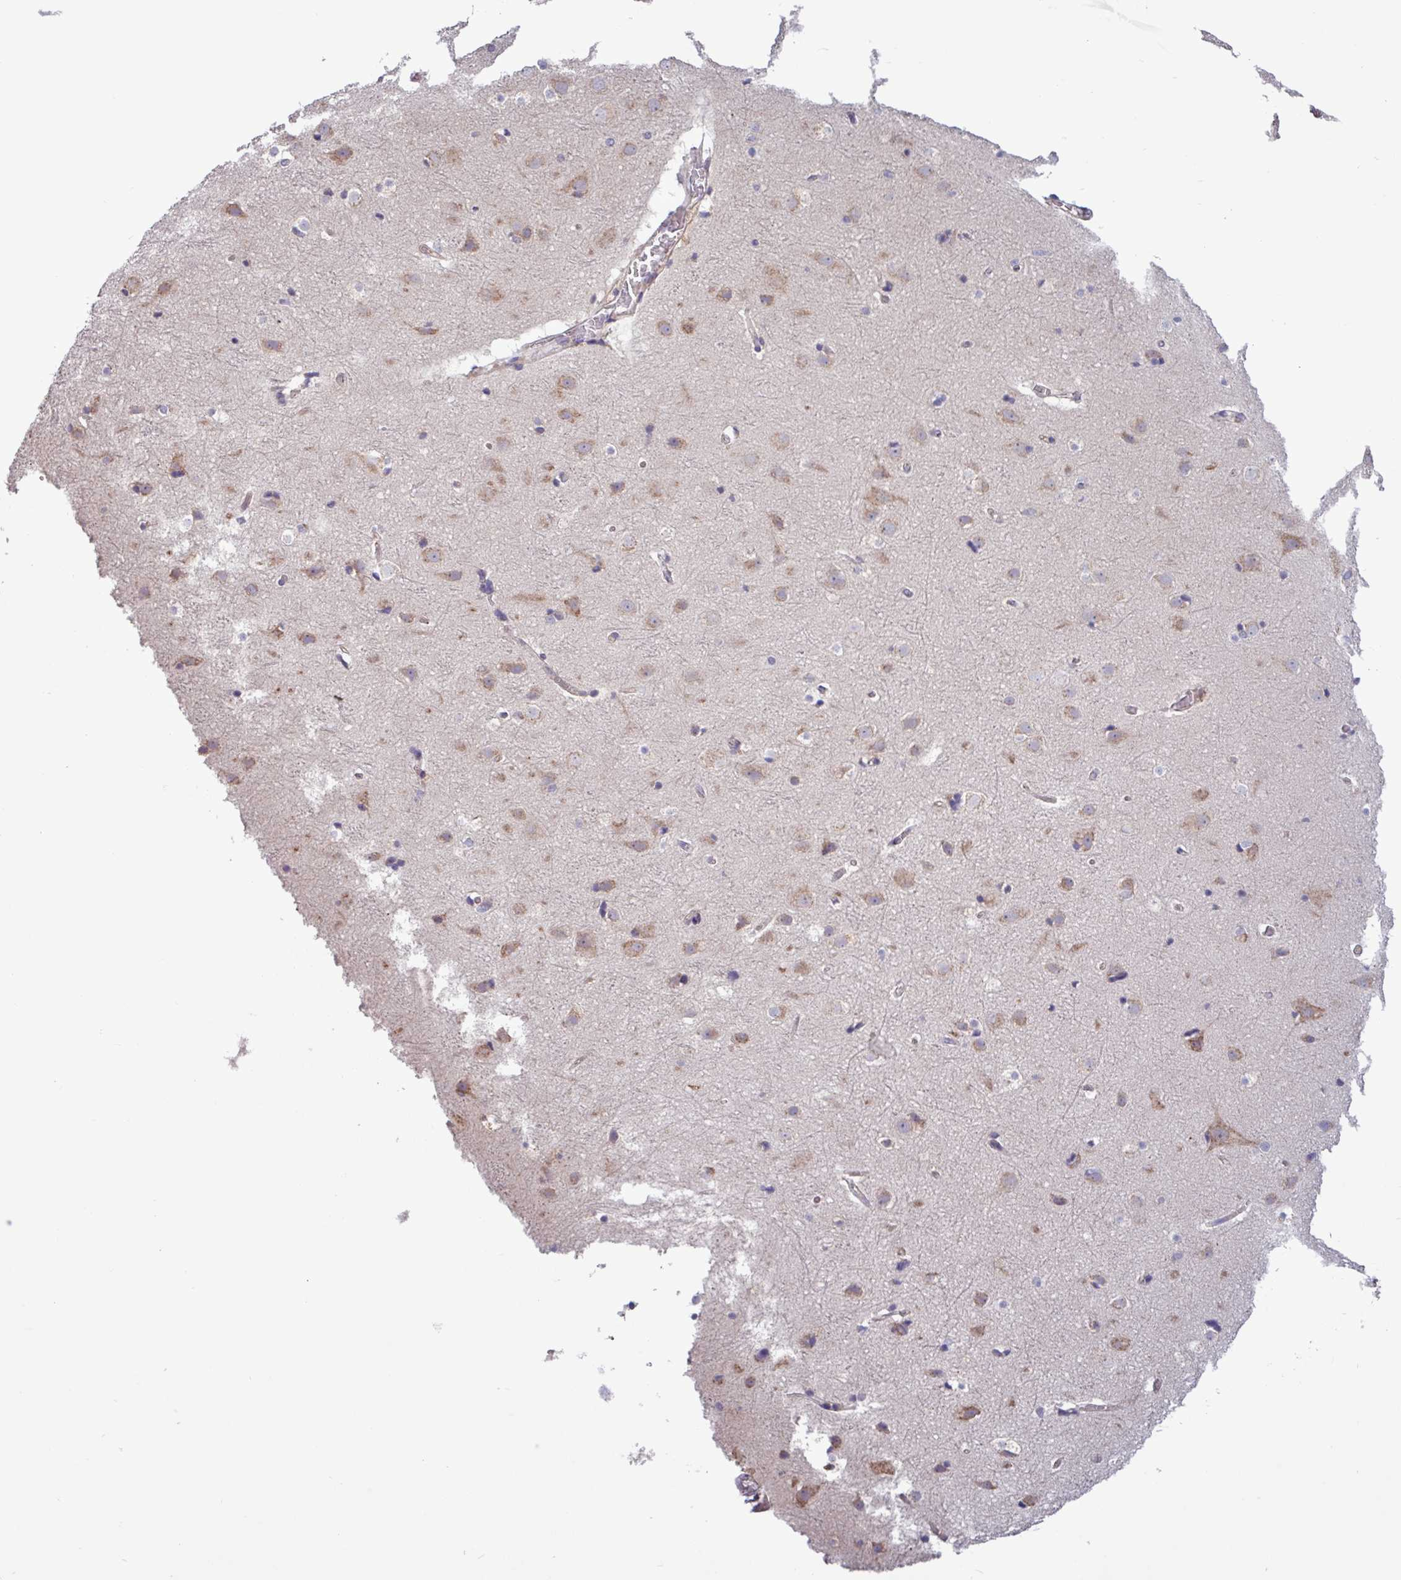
{"staining": {"intensity": "negative", "quantity": "none", "location": "none"}, "tissue": "cerebral cortex", "cell_type": "Endothelial cells", "image_type": "normal", "snomed": [{"axis": "morphology", "description": "Normal tissue, NOS"}, {"axis": "topography", "description": "Cerebral cortex"}], "caption": "This is an immunohistochemistry photomicrograph of unremarkable human cerebral cortex. There is no positivity in endothelial cells.", "gene": "PLIN2", "patient": {"sex": "male", "age": 54}}